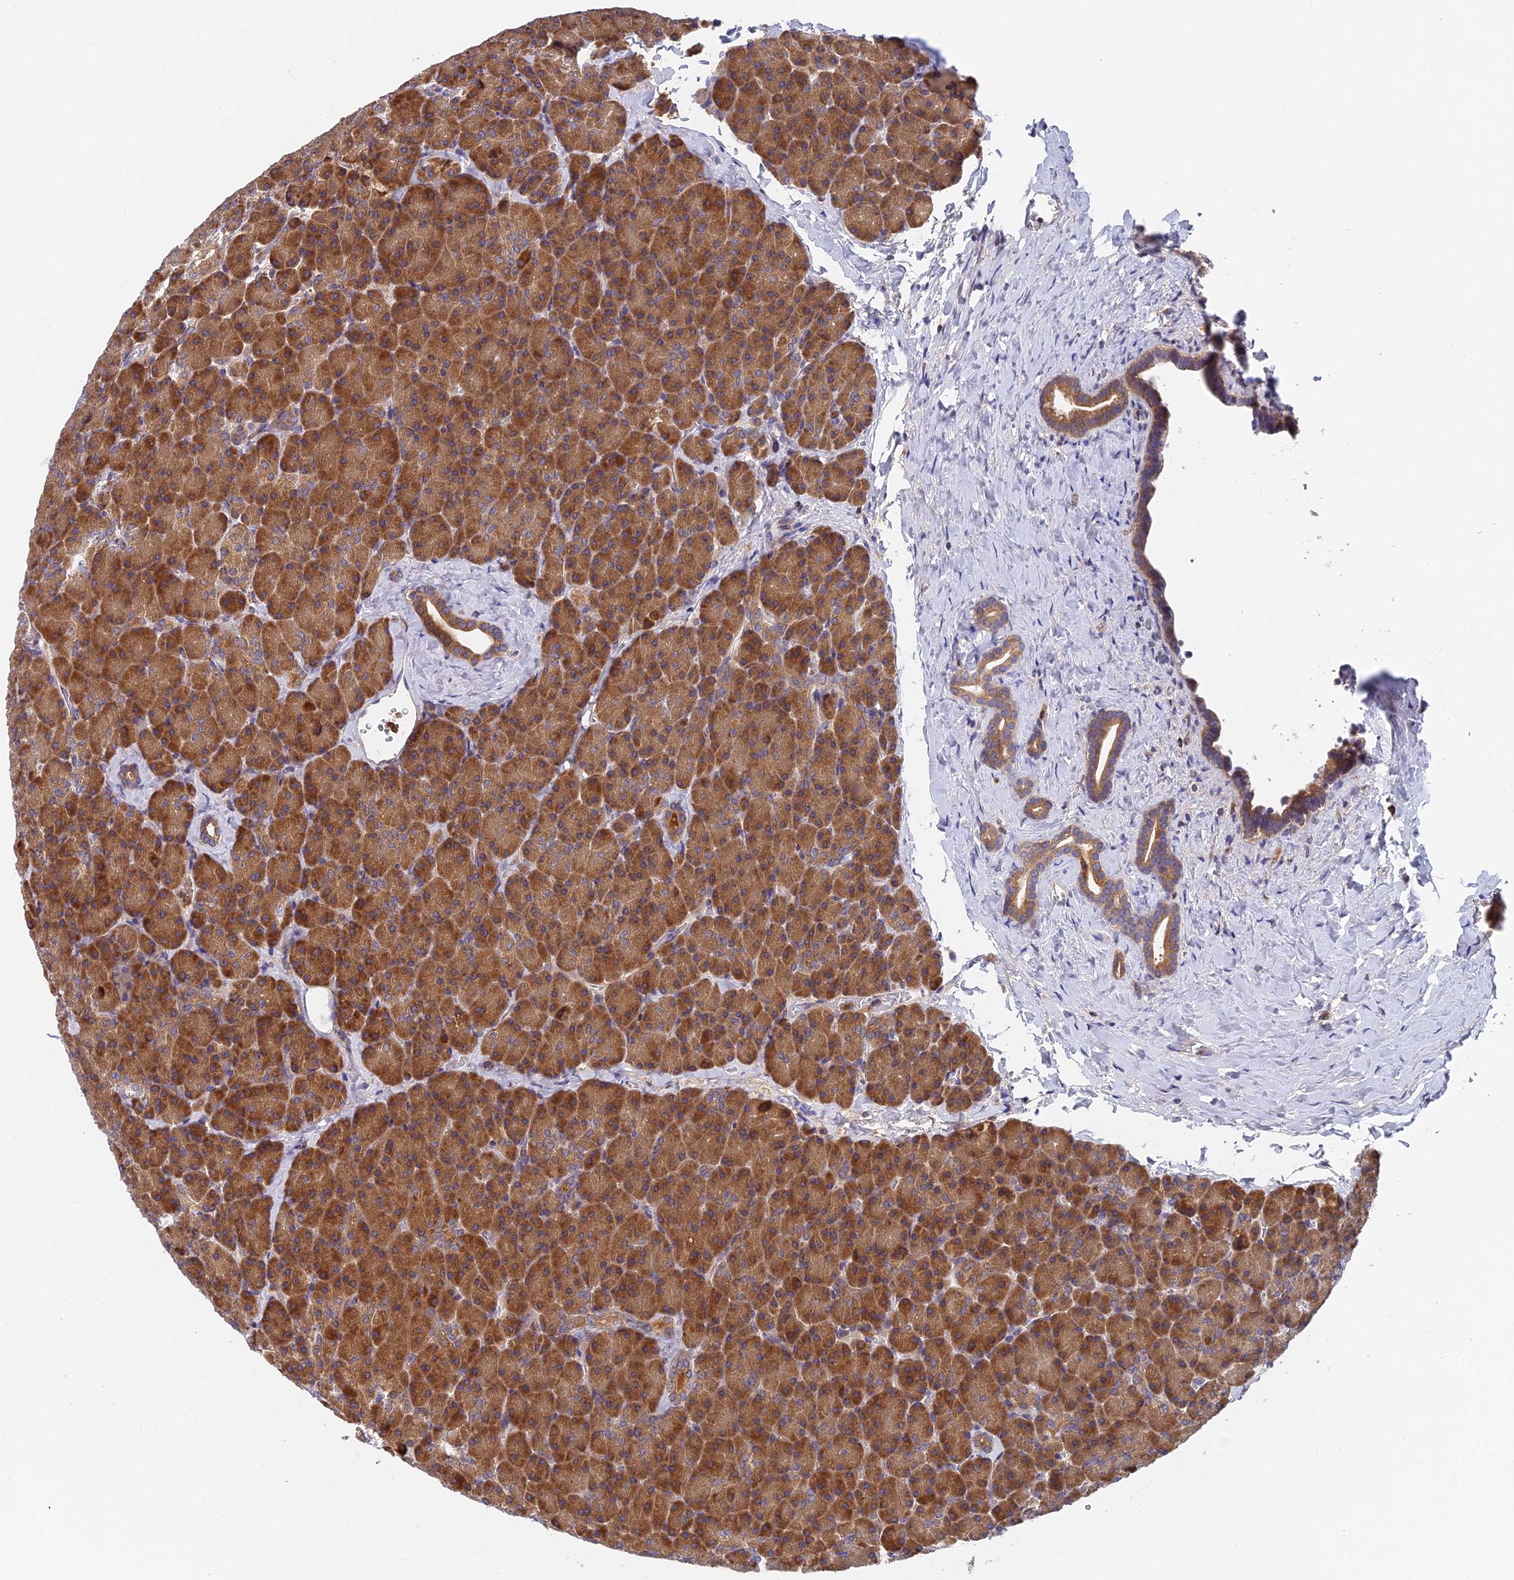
{"staining": {"intensity": "moderate", "quantity": ">75%", "location": "cytoplasmic/membranous"}, "tissue": "pancreas", "cell_type": "Exocrine glandular cells", "image_type": "normal", "snomed": [{"axis": "morphology", "description": "Normal tissue, NOS"}, {"axis": "morphology", "description": "Carcinoid, malignant, NOS"}, {"axis": "topography", "description": "Pancreas"}], "caption": "Protein positivity by immunohistochemistry demonstrates moderate cytoplasmic/membranous expression in approximately >75% of exocrine glandular cells in benign pancreas. Using DAB (3,3'-diaminobenzidine) (brown) and hematoxylin (blue) stains, captured at high magnification using brightfield microscopy.", "gene": "IPO5", "patient": {"sex": "female", "age": 35}}